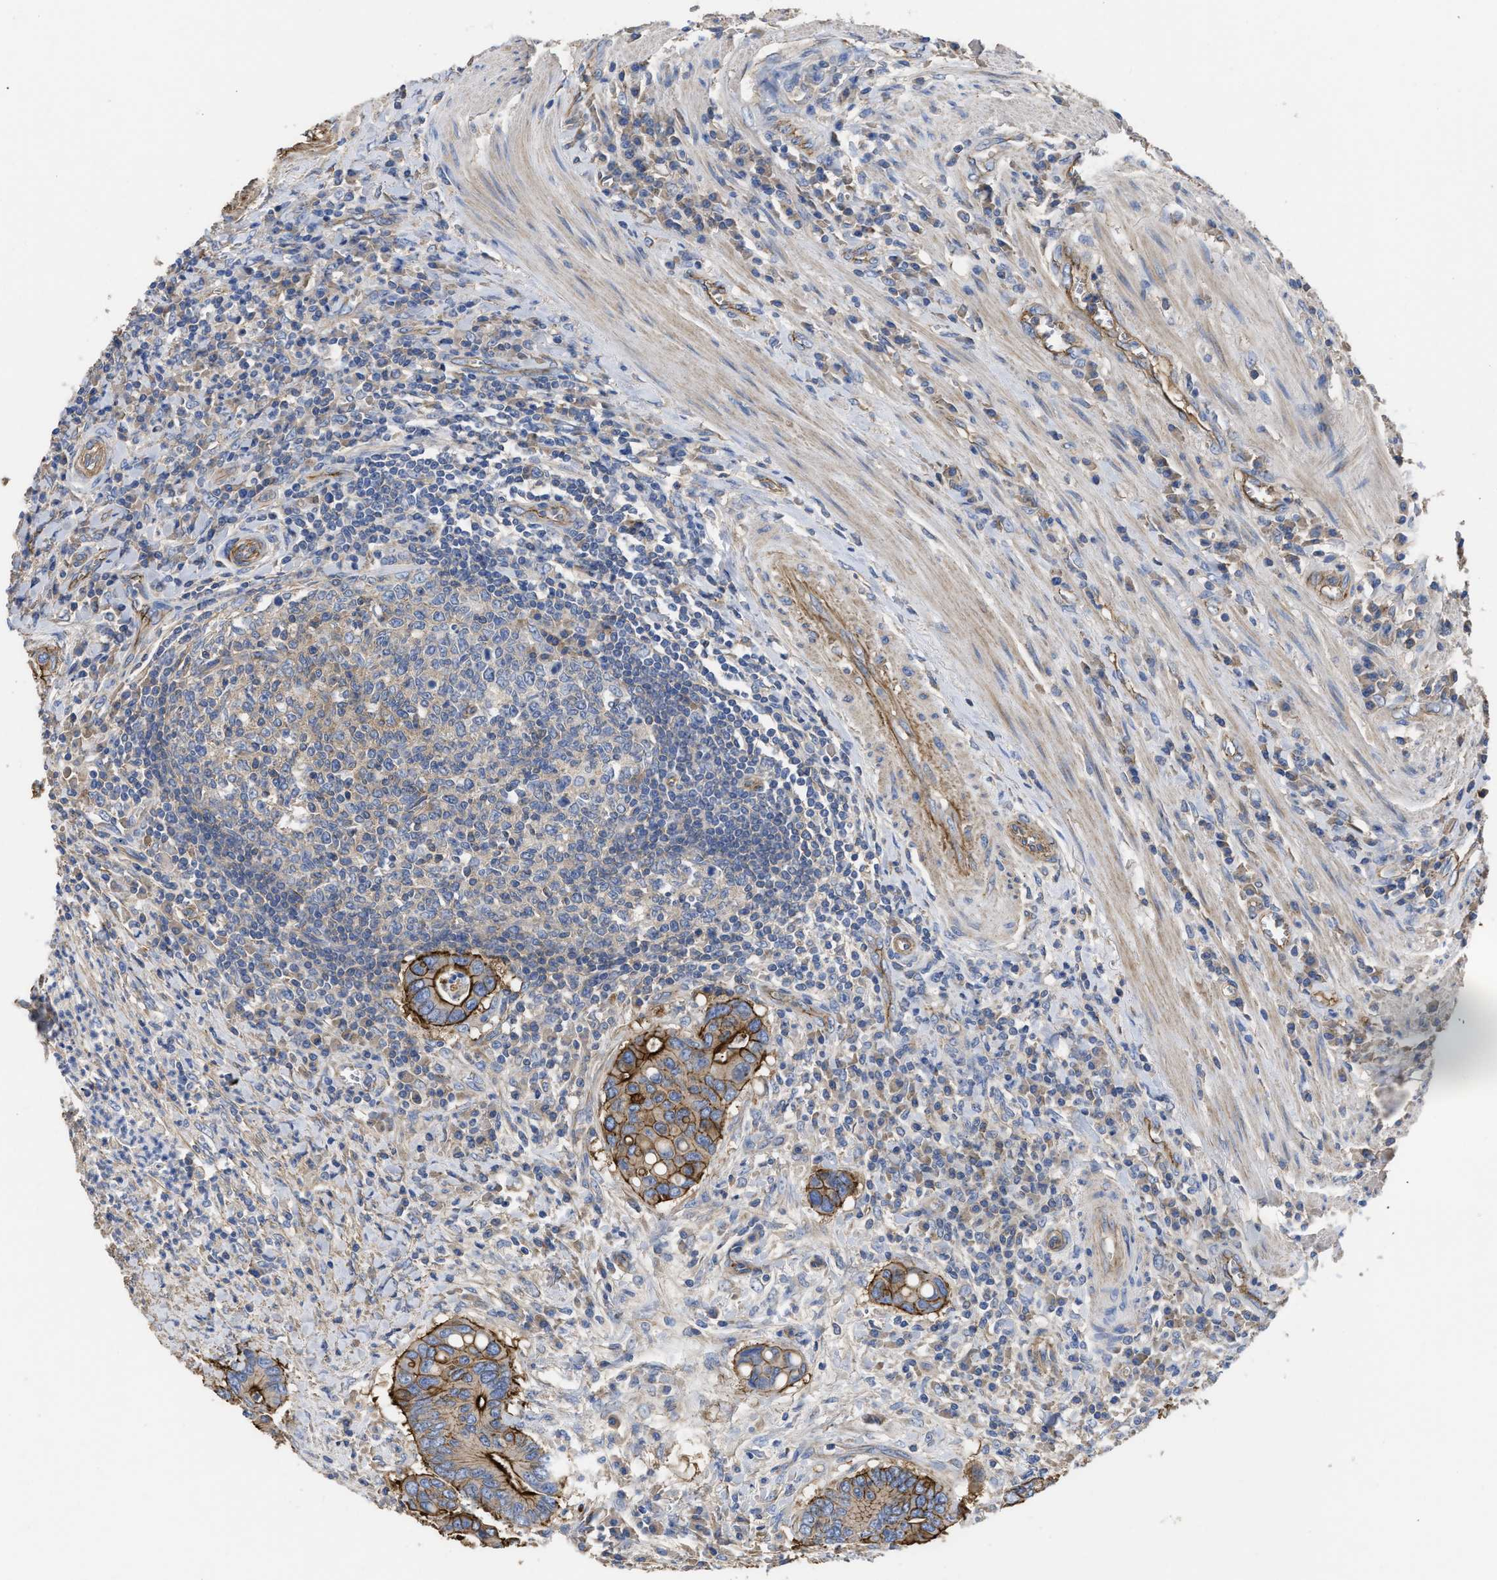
{"staining": {"intensity": "strong", "quantity": ">75%", "location": "cytoplasmic/membranous"}, "tissue": "colorectal cancer", "cell_type": "Tumor cells", "image_type": "cancer", "snomed": [{"axis": "morphology", "description": "Inflammation, NOS"}, {"axis": "morphology", "description": "Adenocarcinoma, NOS"}, {"axis": "topography", "description": "Colon"}], "caption": "Tumor cells show high levels of strong cytoplasmic/membranous expression in approximately >75% of cells in human colorectal adenocarcinoma. Nuclei are stained in blue.", "gene": "USP4", "patient": {"sex": "male", "age": 72}}